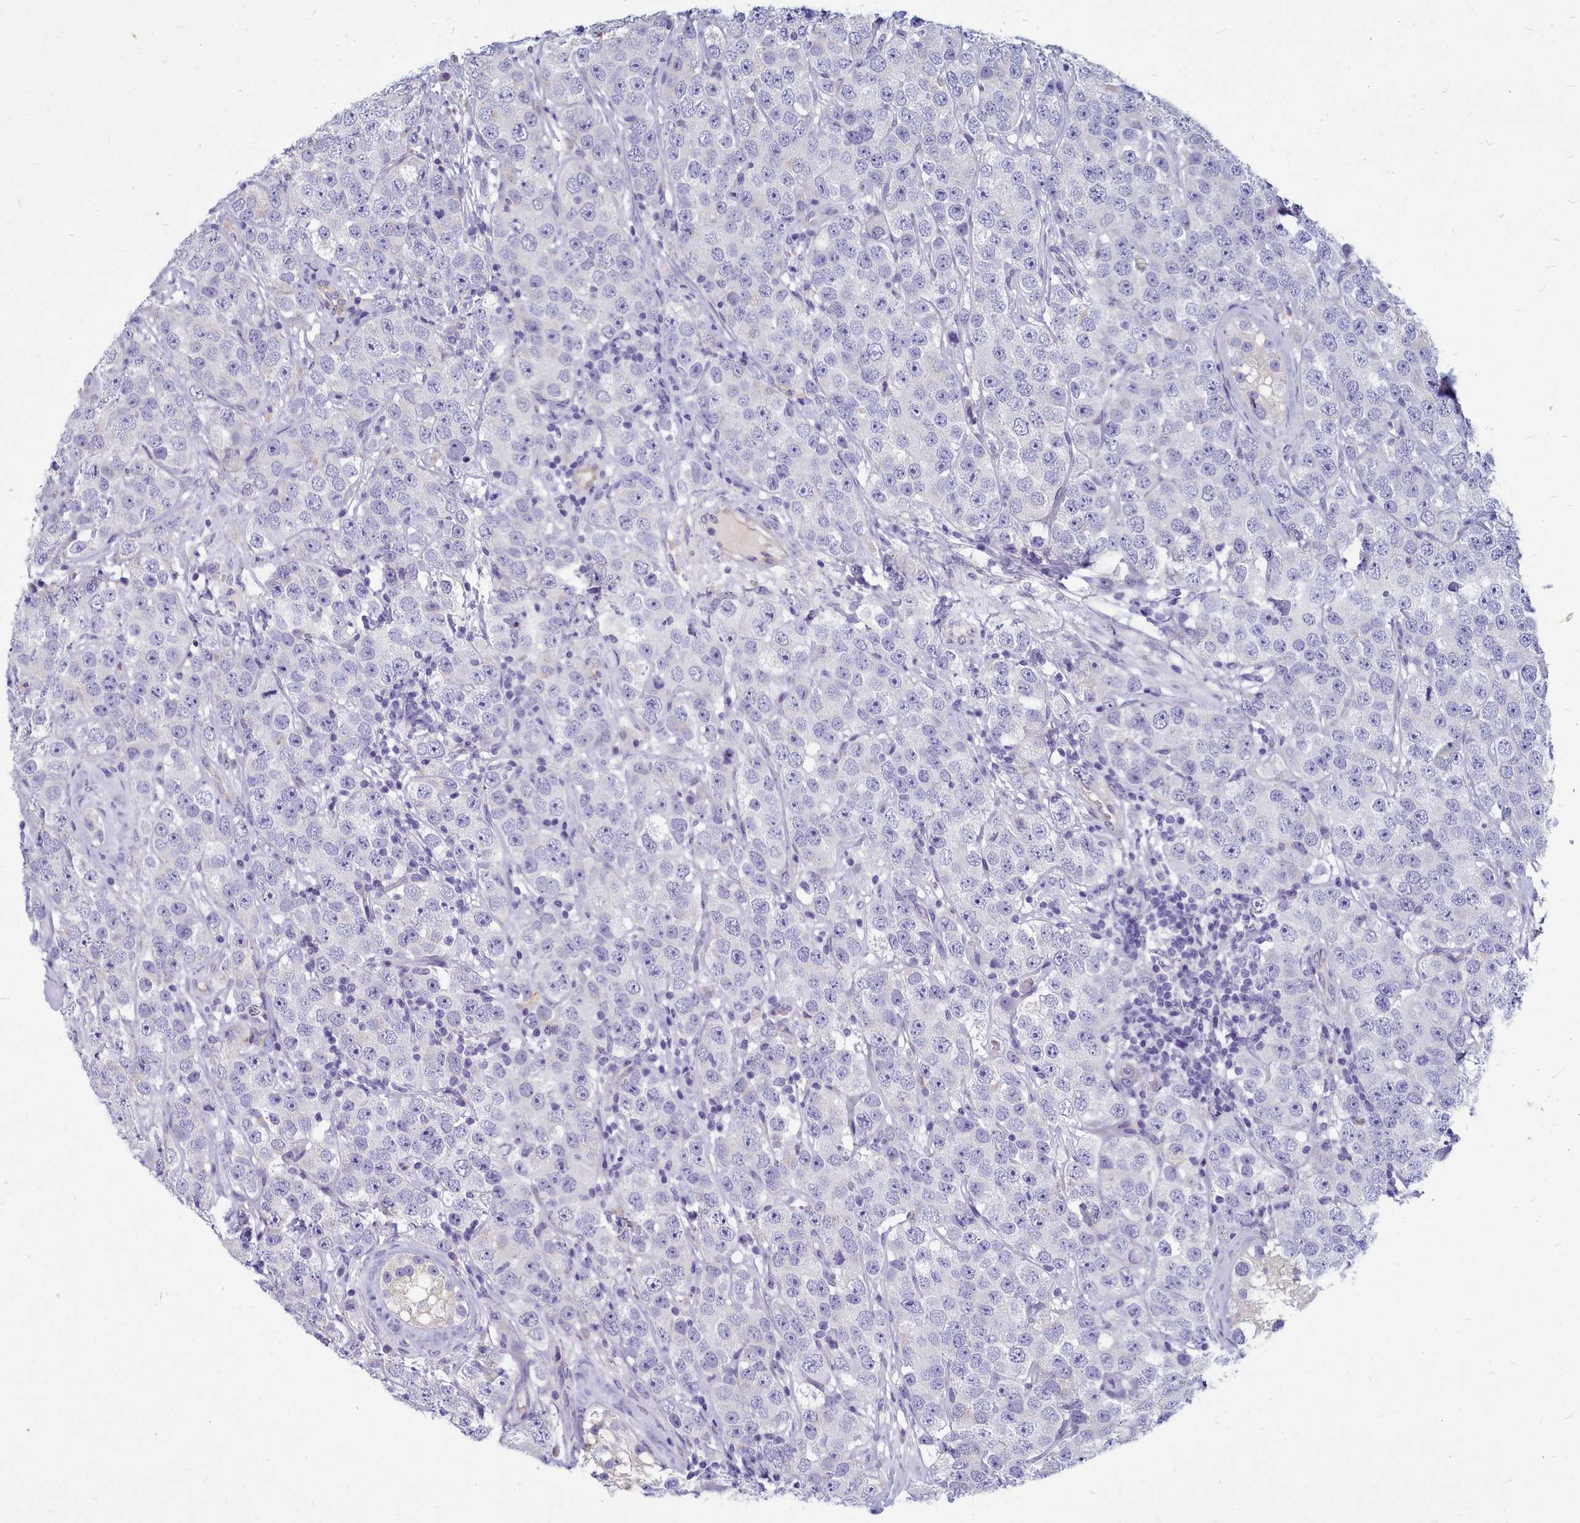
{"staining": {"intensity": "negative", "quantity": "none", "location": "none"}, "tissue": "testis cancer", "cell_type": "Tumor cells", "image_type": "cancer", "snomed": [{"axis": "morphology", "description": "Seminoma, NOS"}, {"axis": "topography", "description": "Testis"}], "caption": "Photomicrograph shows no significant protein positivity in tumor cells of seminoma (testis).", "gene": "SMPD4", "patient": {"sex": "male", "age": 28}}